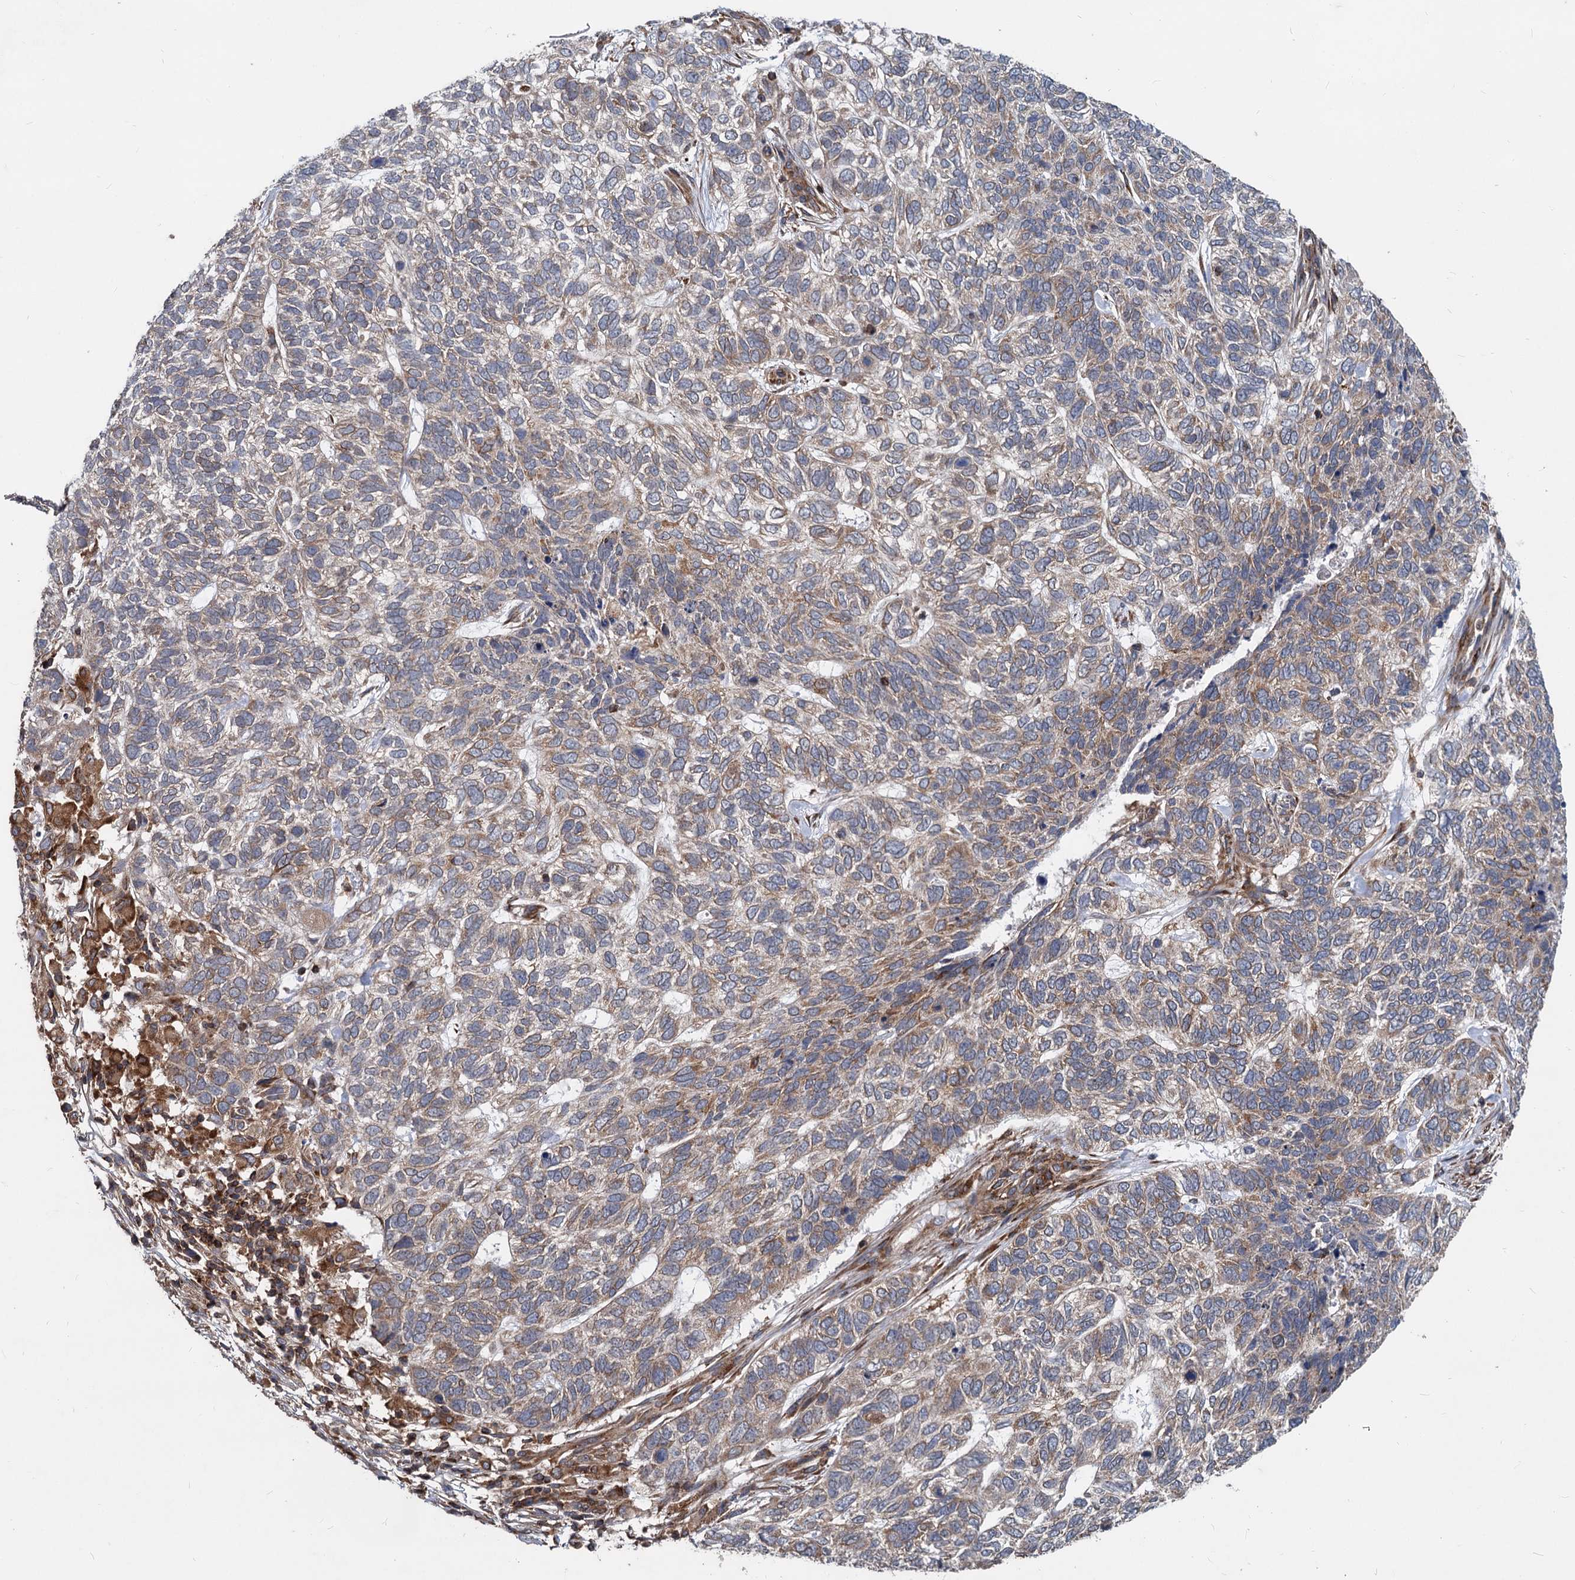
{"staining": {"intensity": "weak", "quantity": "<25%", "location": "cytoplasmic/membranous"}, "tissue": "skin cancer", "cell_type": "Tumor cells", "image_type": "cancer", "snomed": [{"axis": "morphology", "description": "Basal cell carcinoma"}, {"axis": "topography", "description": "Skin"}], "caption": "There is no significant expression in tumor cells of skin cancer.", "gene": "STIM1", "patient": {"sex": "female", "age": 65}}